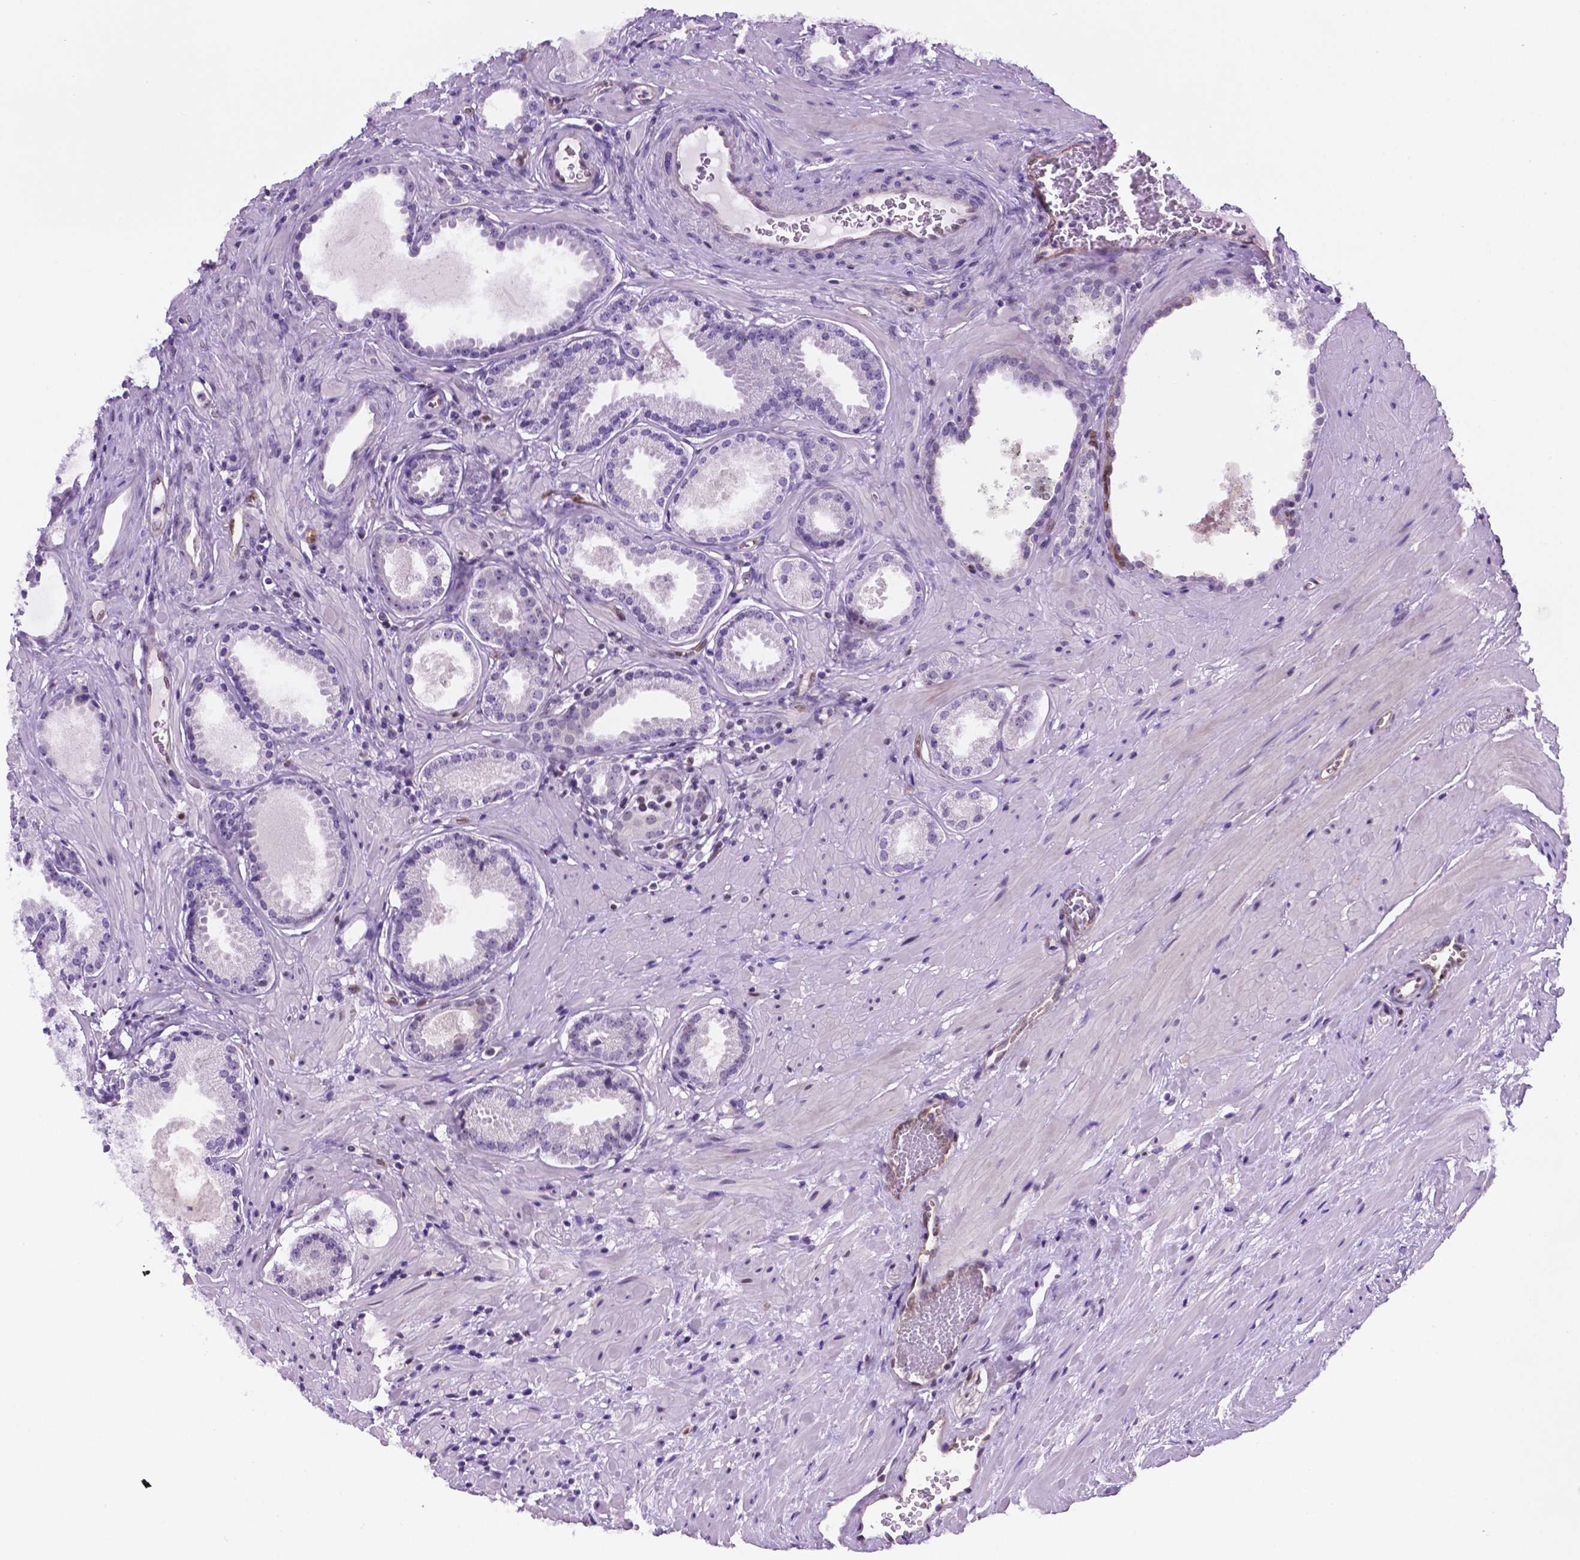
{"staining": {"intensity": "negative", "quantity": "none", "location": "none"}, "tissue": "prostate cancer", "cell_type": "Tumor cells", "image_type": "cancer", "snomed": [{"axis": "morphology", "description": "Adenocarcinoma, NOS"}, {"axis": "morphology", "description": "Adenocarcinoma, Low grade"}, {"axis": "topography", "description": "Prostate"}], "caption": "Immunohistochemical staining of prostate cancer shows no significant positivity in tumor cells.", "gene": "ERF", "patient": {"sex": "male", "age": 64}}